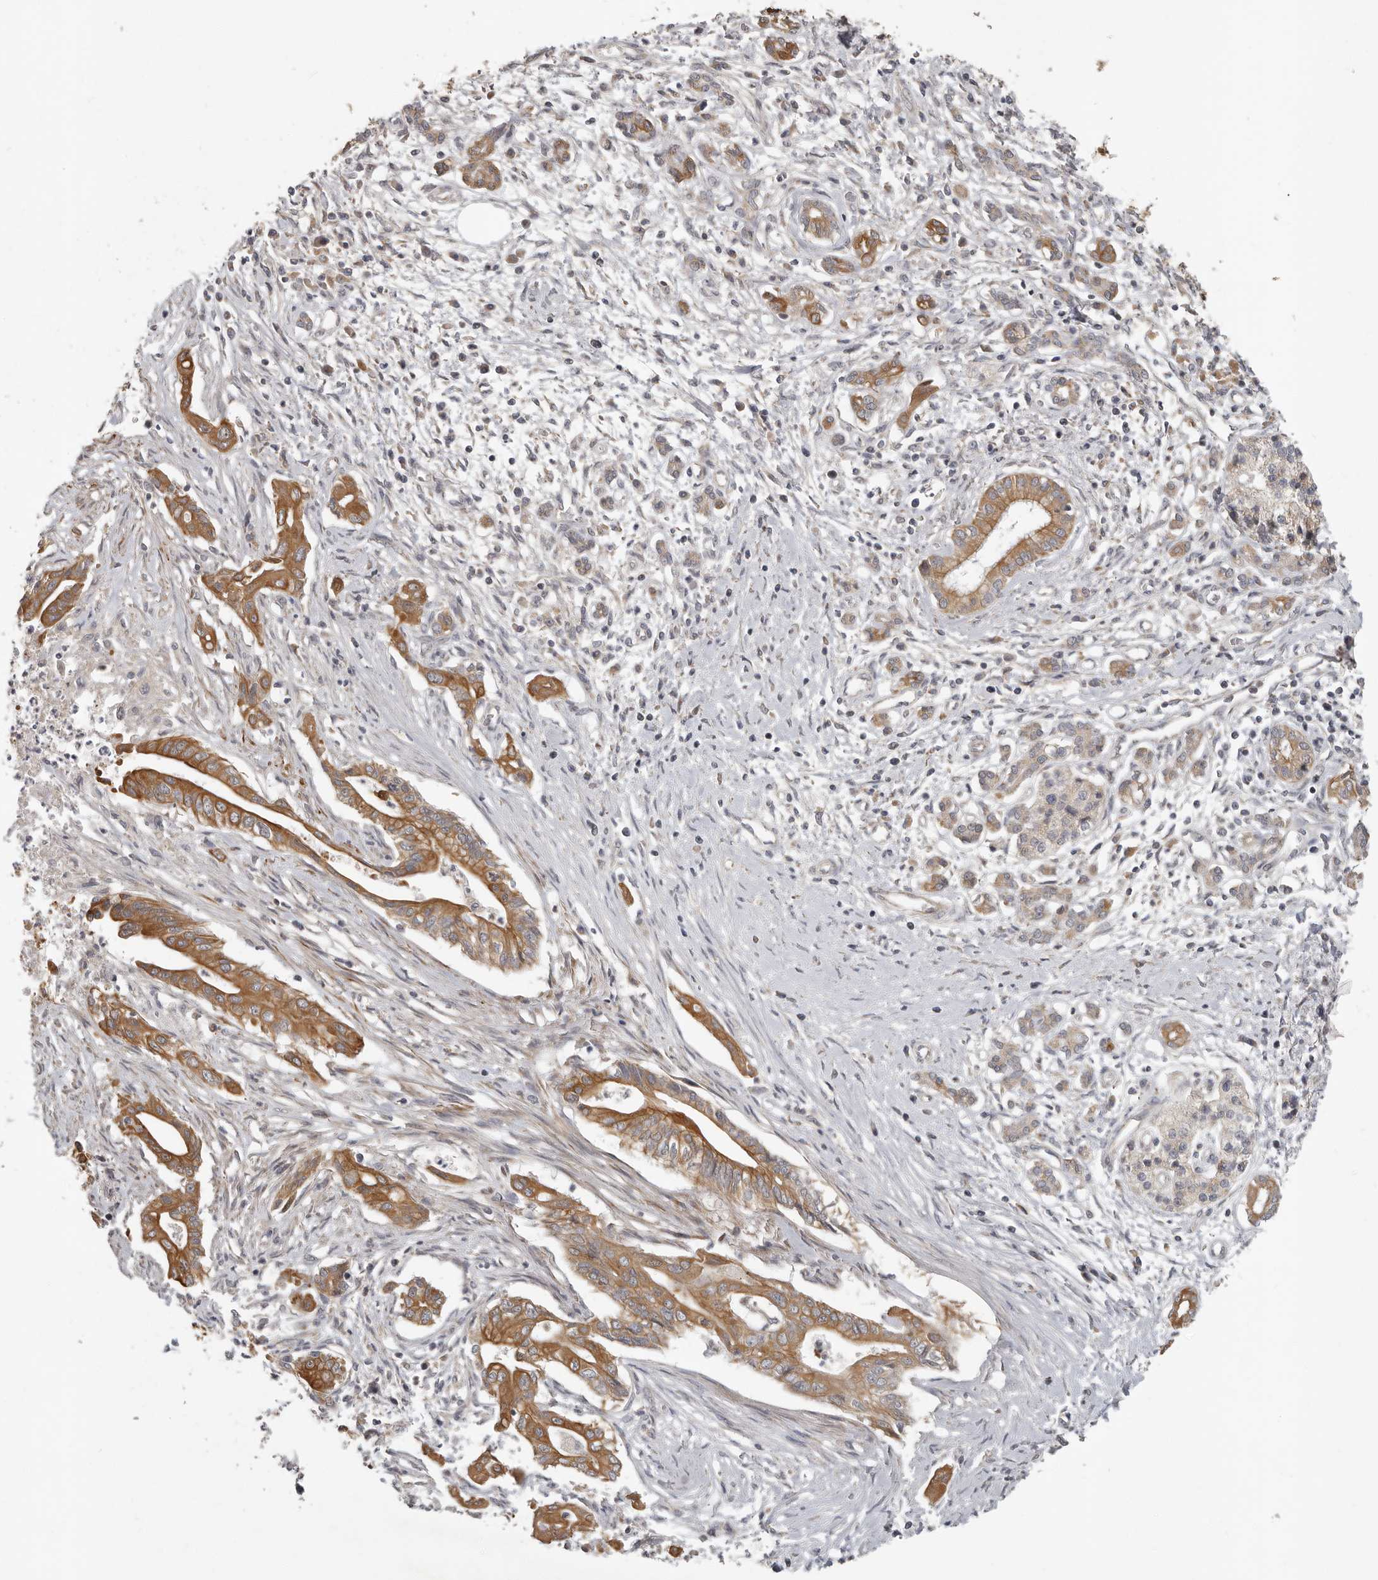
{"staining": {"intensity": "moderate", "quantity": ">75%", "location": "cytoplasmic/membranous"}, "tissue": "pancreatic cancer", "cell_type": "Tumor cells", "image_type": "cancer", "snomed": [{"axis": "morphology", "description": "Adenocarcinoma, NOS"}, {"axis": "topography", "description": "Pancreas"}], "caption": "Pancreatic cancer (adenocarcinoma) stained for a protein displays moderate cytoplasmic/membranous positivity in tumor cells.", "gene": "UNK", "patient": {"sex": "male", "age": 58}}